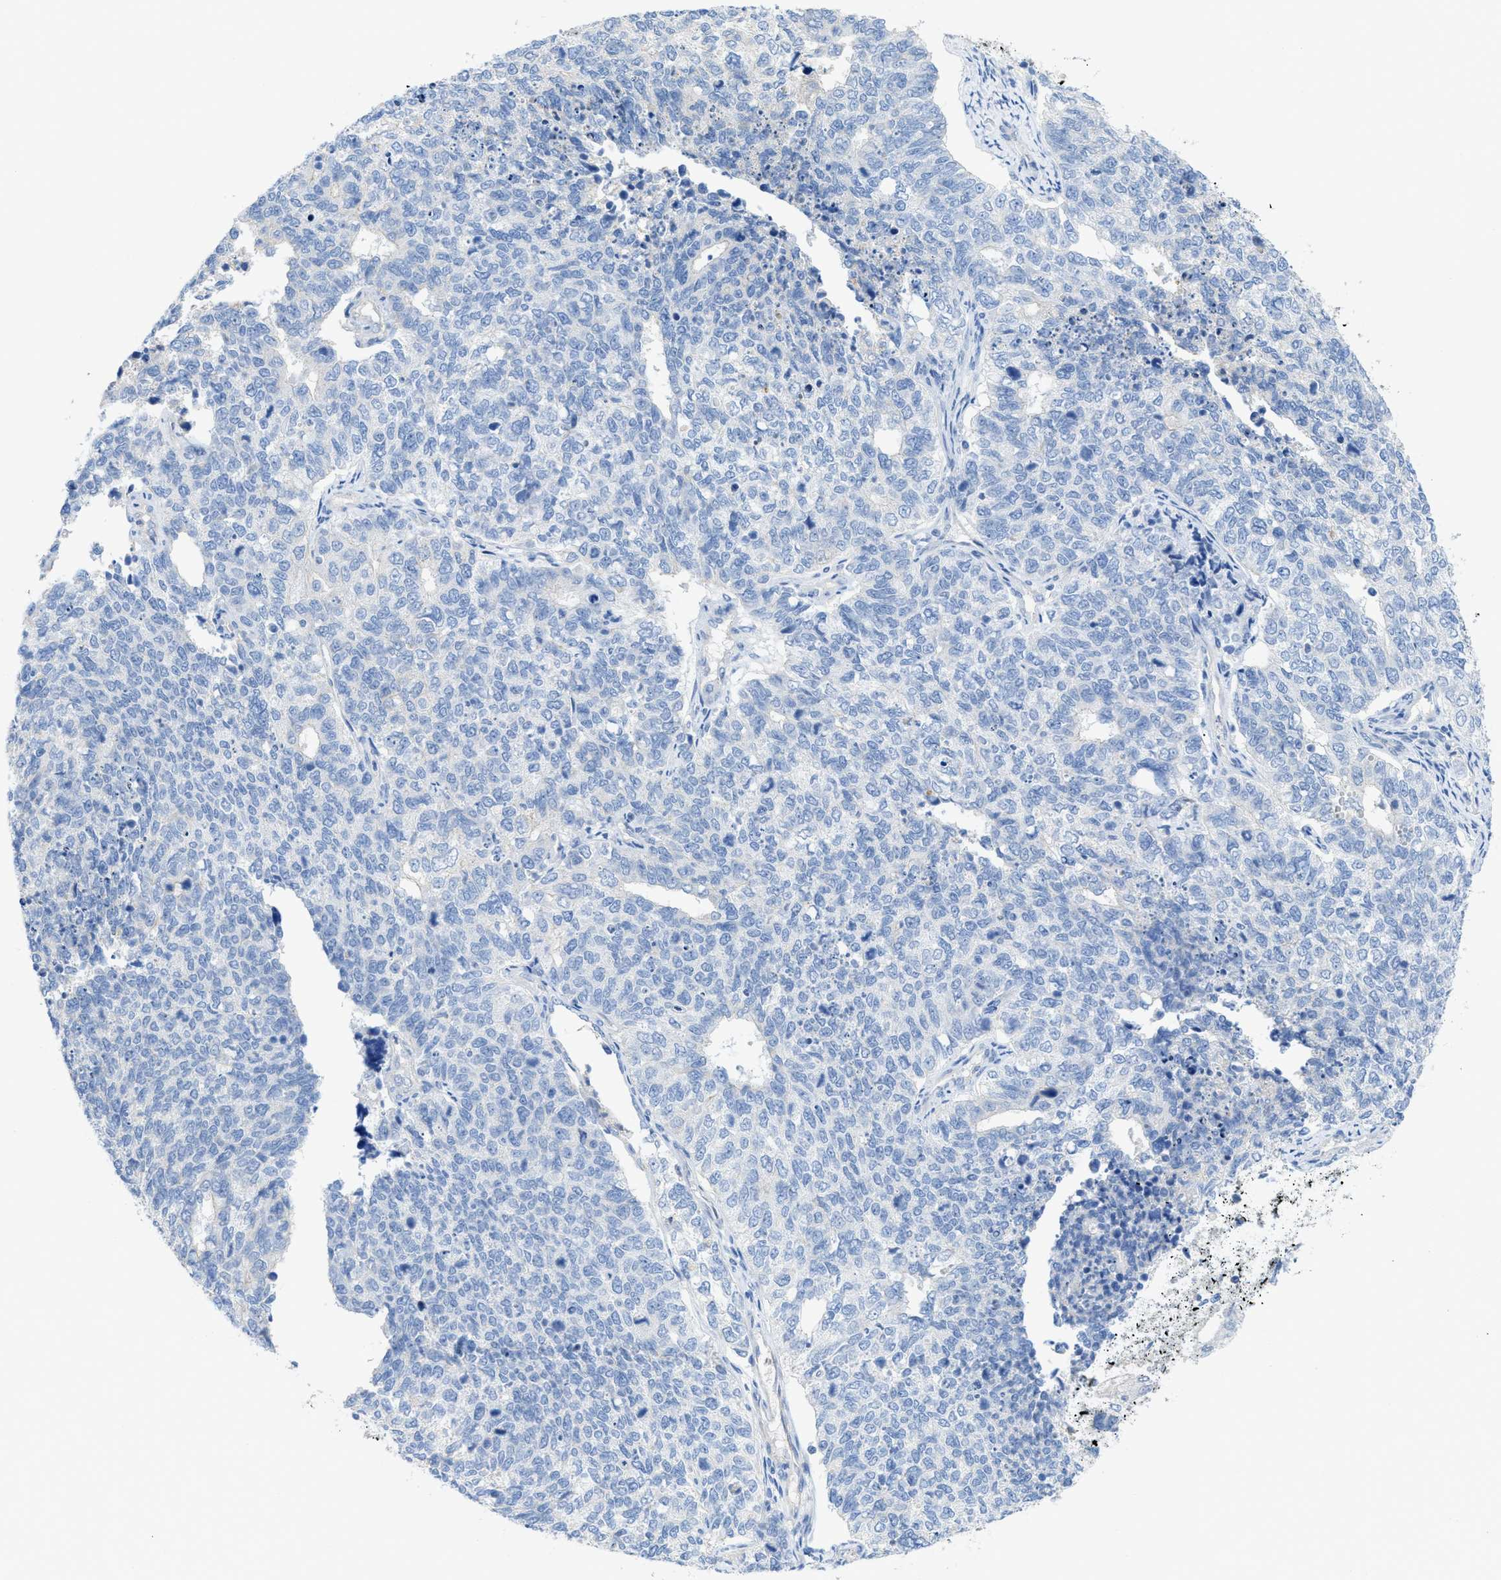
{"staining": {"intensity": "negative", "quantity": "none", "location": "none"}, "tissue": "cervical cancer", "cell_type": "Tumor cells", "image_type": "cancer", "snomed": [{"axis": "morphology", "description": "Squamous cell carcinoma, NOS"}, {"axis": "topography", "description": "Cervix"}], "caption": "Tumor cells are negative for brown protein staining in cervical cancer.", "gene": "MYL3", "patient": {"sex": "female", "age": 63}}